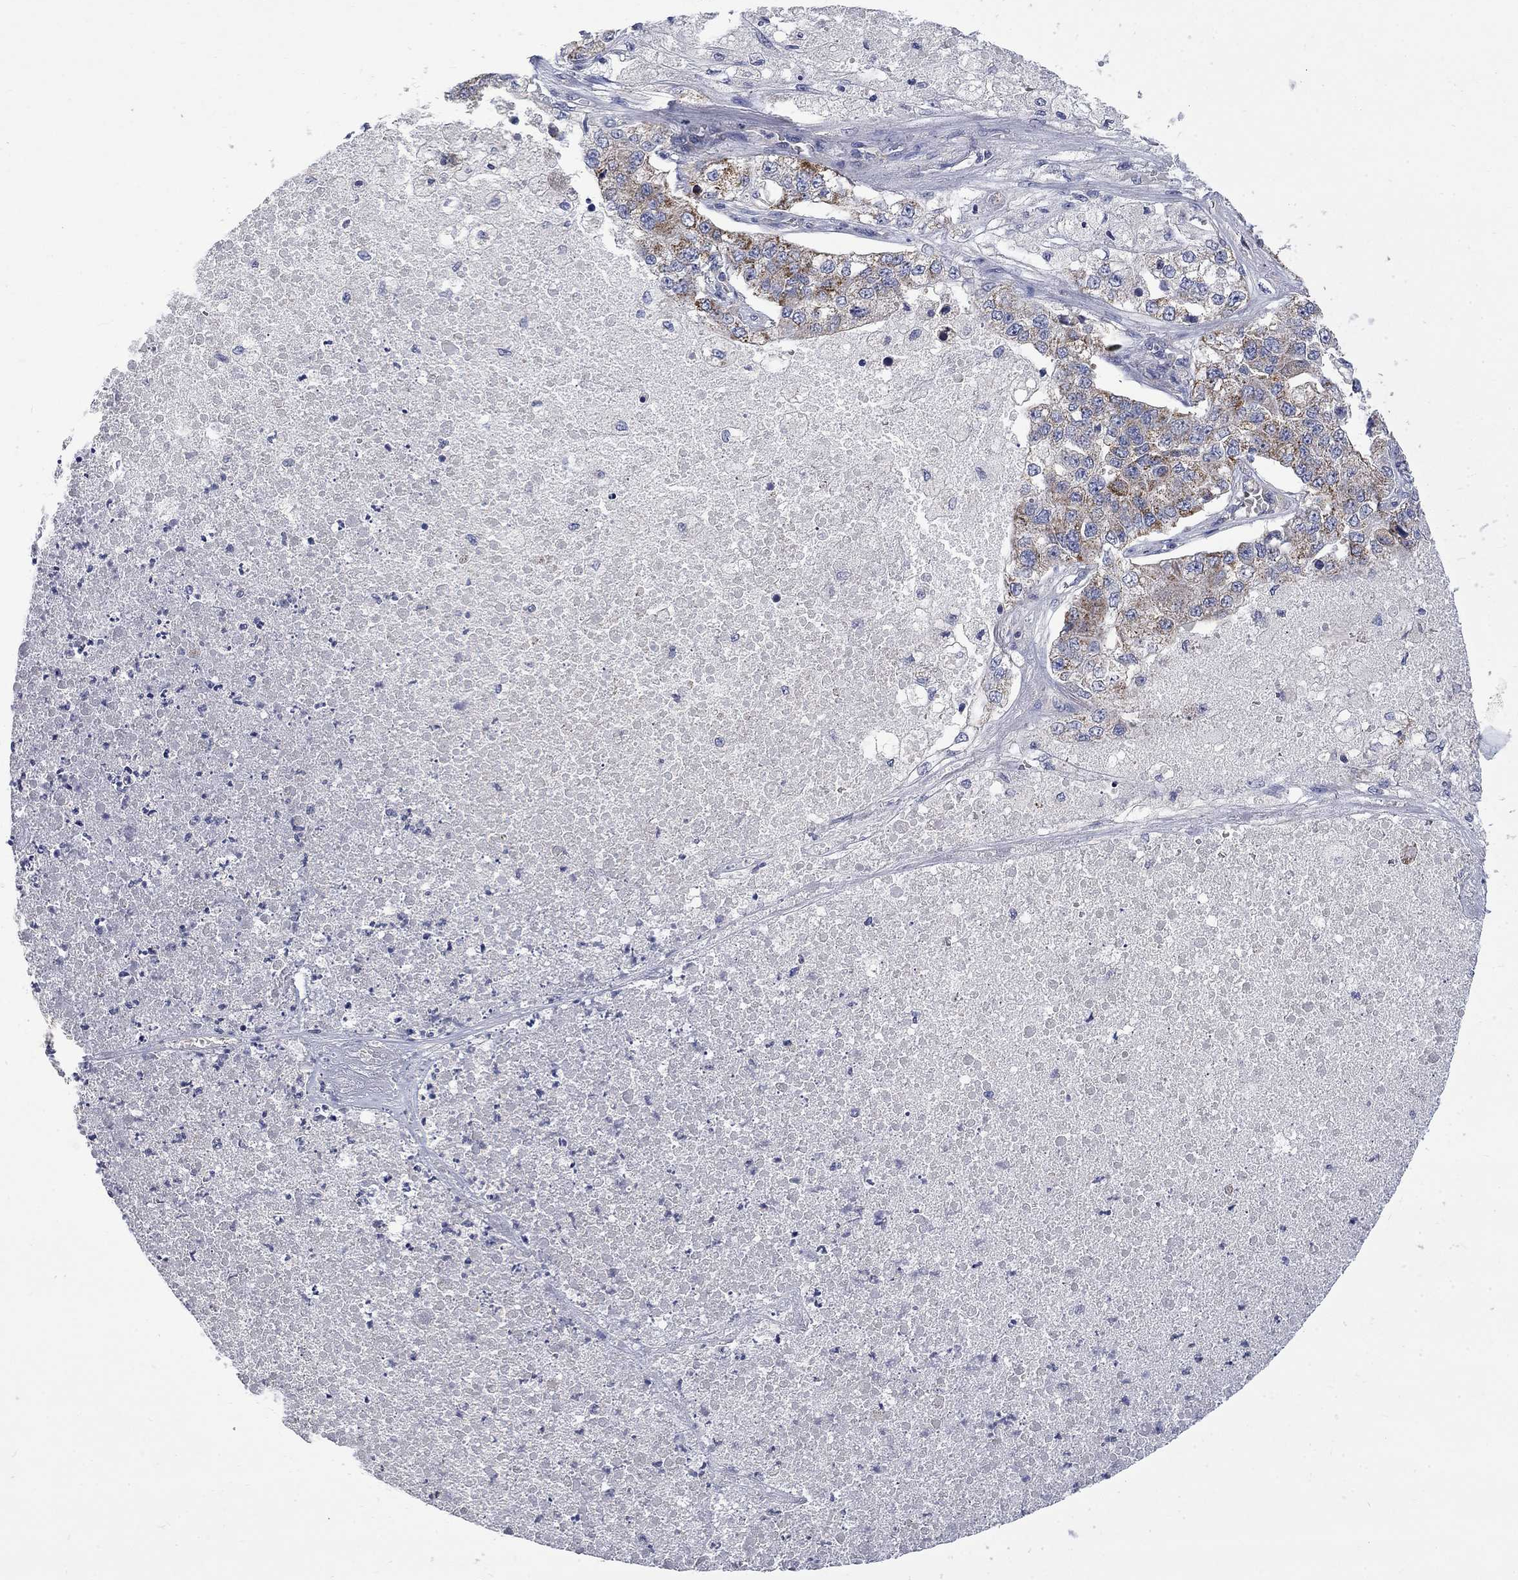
{"staining": {"intensity": "strong", "quantity": "25%-75%", "location": "cytoplasmic/membranous"}, "tissue": "lung cancer", "cell_type": "Tumor cells", "image_type": "cancer", "snomed": [{"axis": "morphology", "description": "Adenocarcinoma, NOS"}, {"axis": "topography", "description": "Lung"}], "caption": "Immunohistochemistry (IHC) histopathology image of lung cancer (adenocarcinoma) stained for a protein (brown), which shows high levels of strong cytoplasmic/membranous expression in about 25%-75% of tumor cells.", "gene": "HSPA12A", "patient": {"sex": "male", "age": 49}}